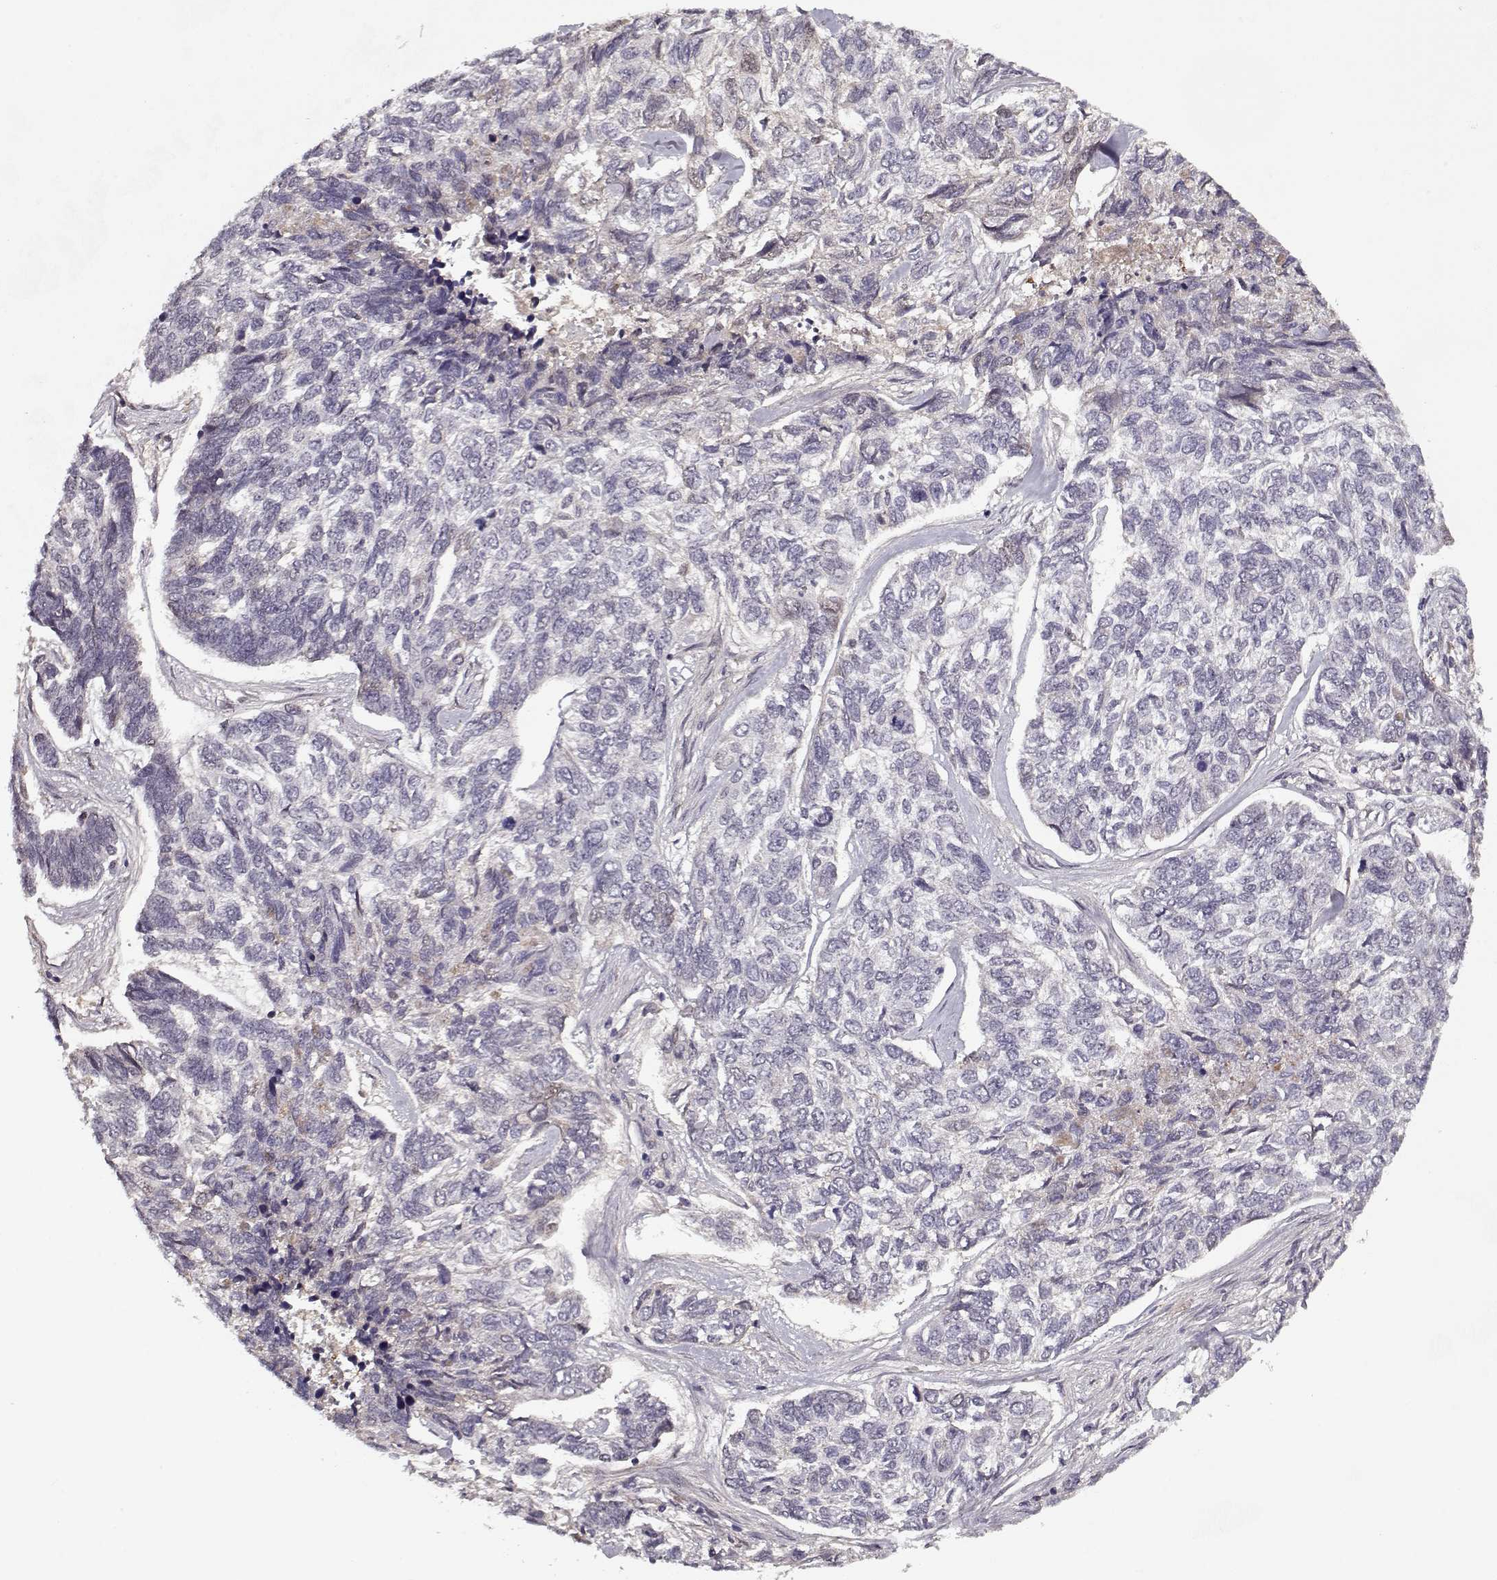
{"staining": {"intensity": "negative", "quantity": "none", "location": "none"}, "tissue": "skin cancer", "cell_type": "Tumor cells", "image_type": "cancer", "snomed": [{"axis": "morphology", "description": "Basal cell carcinoma"}, {"axis": "topography", "description": "Skin"}], "caption": "A high-resolution image shows immunohistochemistry (IHC) staining of skin basal cell carcinoma, which shows no significant expression in tumor cells. (DAB immunohistochemistry (IHC), high magnification).", "gene": "AFM", "patient": {"sex": "female", "age": 65}}